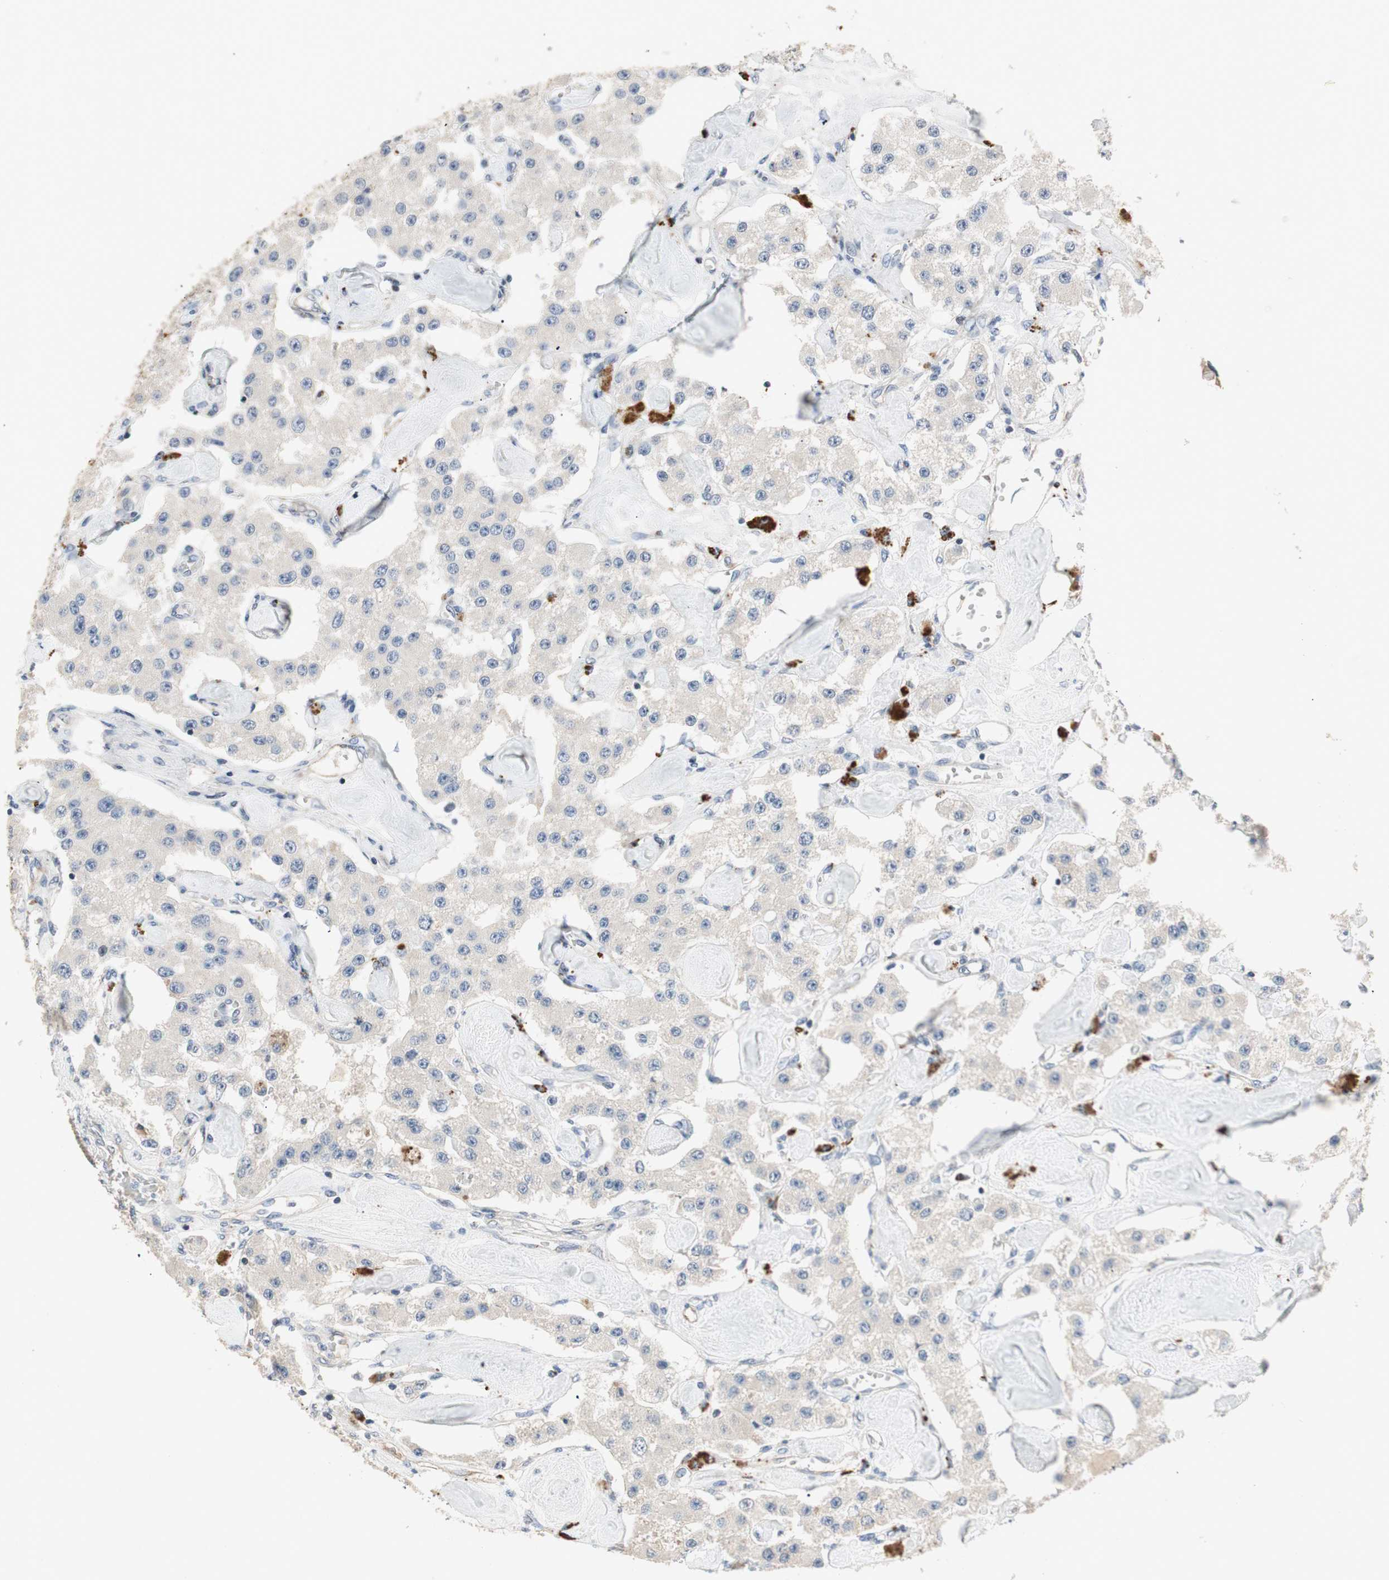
{"staining": {"intensity": "negative", "quantity": "none", "location": "none"}, "tissue": "carcinoid", "cell_type": "Tumor cells", "image_type": "cancer", "snomed": [{"axis": "morphology", "description": "Carcinoid, malignant, NOS"}, {"axis": "topography", "description": "Pancreas"}], "caption": "Immunohistochemical staining of human carcinoid (malignant) exhibits no significant expression in tumor cells. The staining was performed using DAB to visualize the protein expression in brown, while the nuclei were stained in blue with hematoxylin (Magnification: 20x).", "gene": "ALPL", "patient": {"sex": "male", "age": 41}}